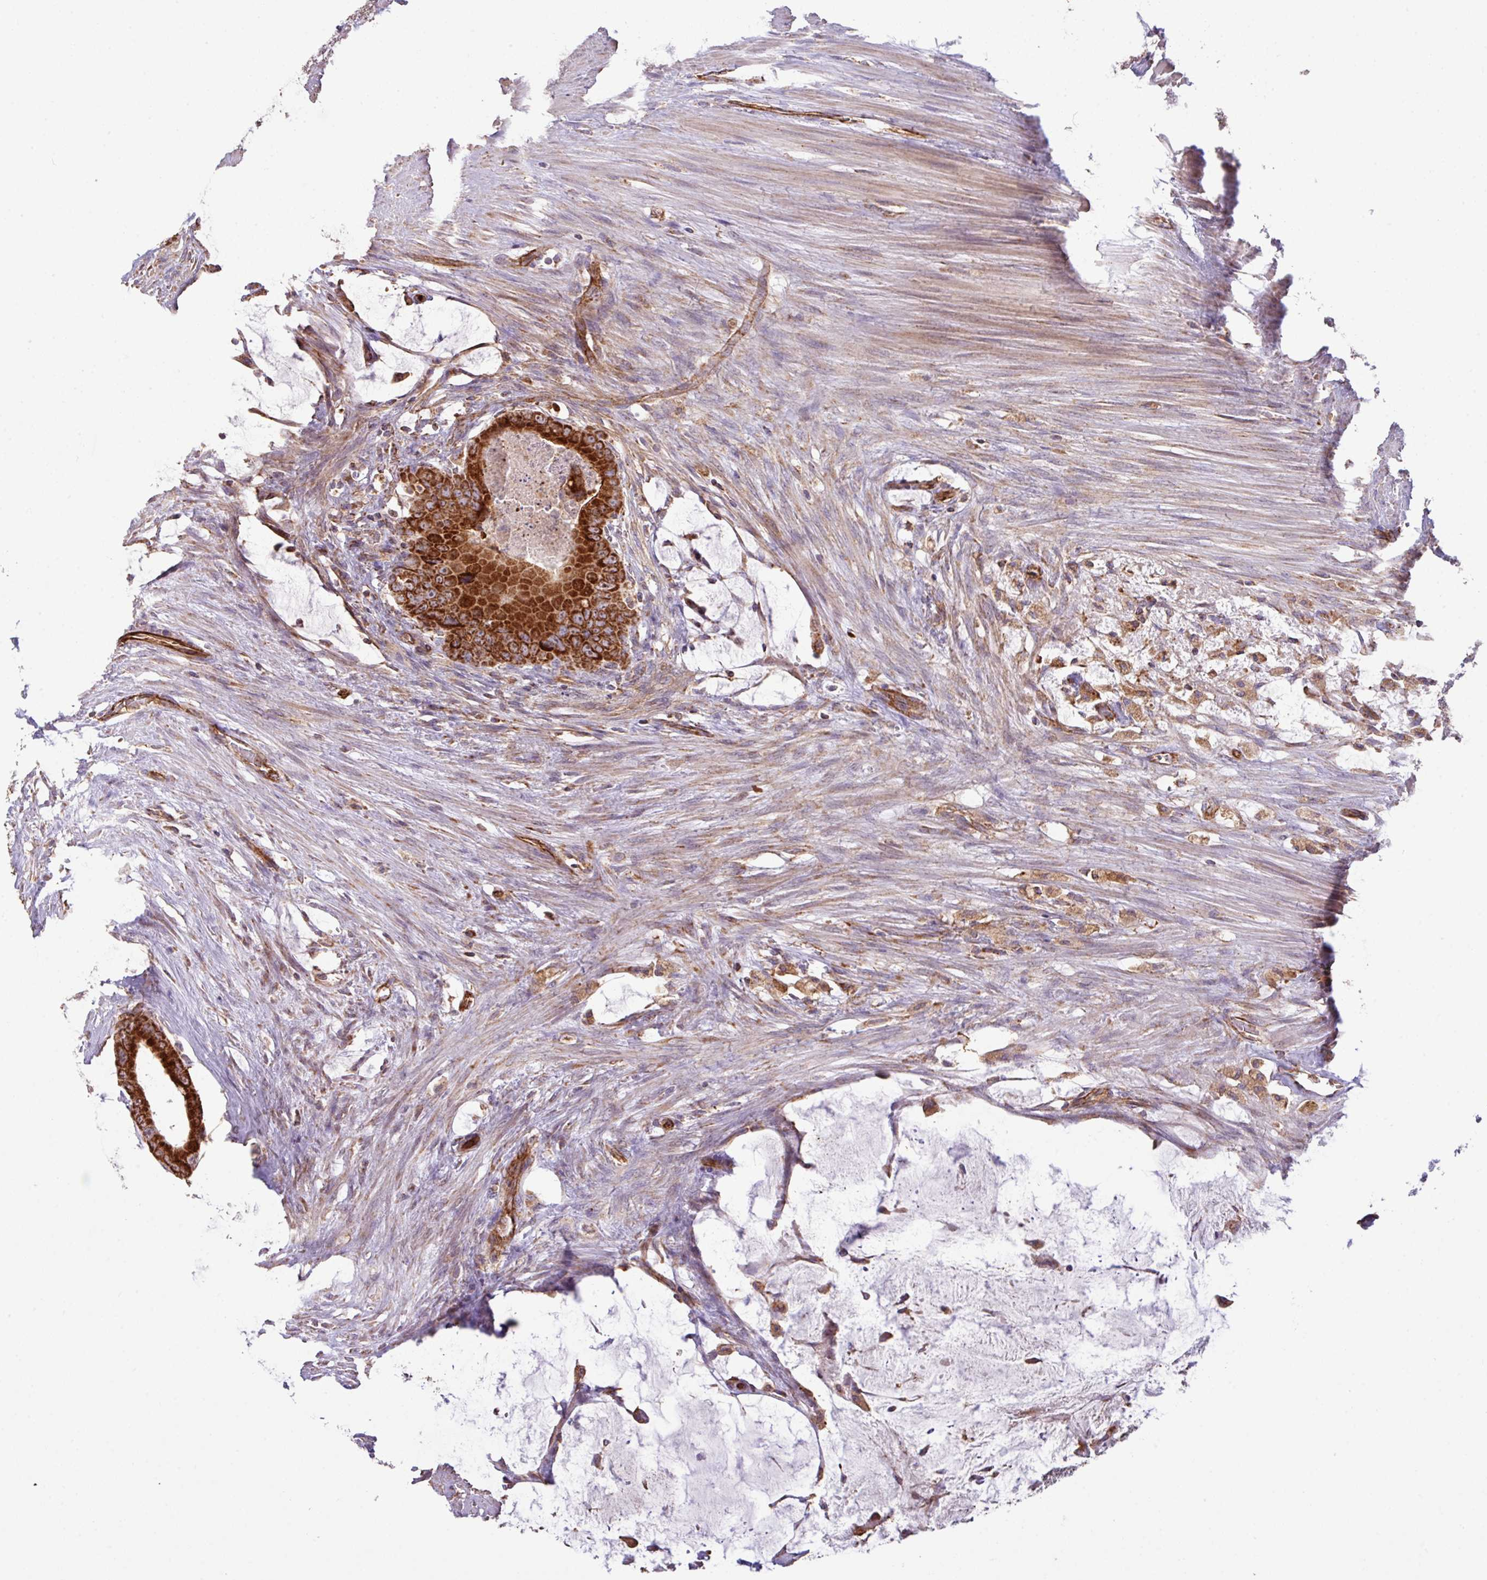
{"staining": {"intensity": "strong", "quantity": "25%-75%", "location": "cytoplasmic/membranous"}, "tissue": "colorectal cancer", "cell_type": "Tumor cells", "image_type": "cancer", "snomed": [{"axis": "morphology", "description": "Adenocarcinoma, NOS"}, {"axis": "topography", "description": "Rectum"}], "caption": "Immunohistochemistry (IHC) of human adenocarcinoma (colorectal) shows high levels of strong cytoplasmic/membranous staining in approximately 25%-75% of tumor cells.", "gene": "LRRC53", "patient": {"sex": "male", "age": 78}}